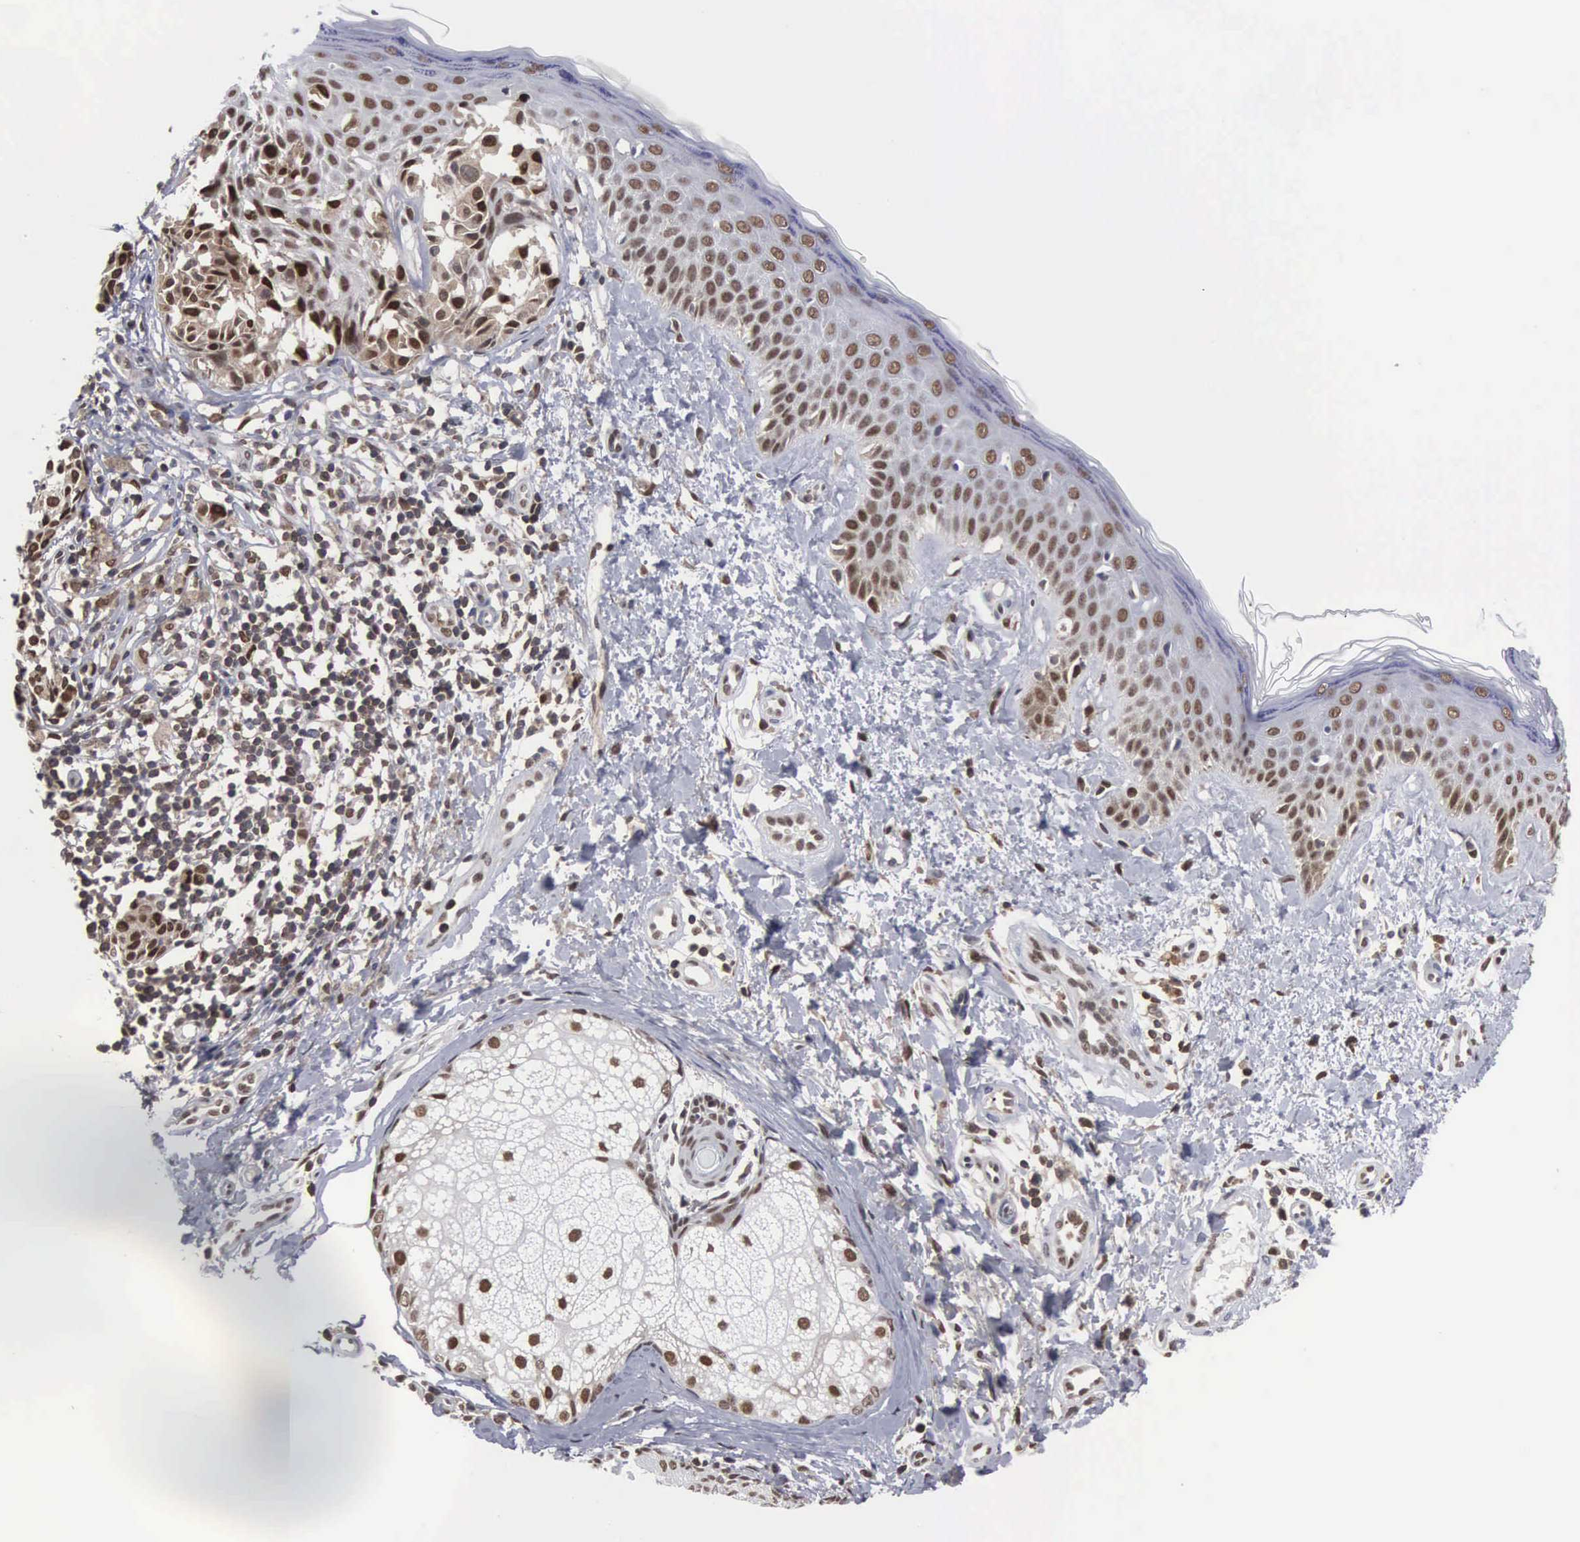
{"staining": {"intensity": "moderate", "quantity": "25%-75%", "location": "nuclear"}, "tissue": "melanoma", "cell_type": "Tumor cells", "image_type": "cancer", "snomed": [{"axis": "morphology", "description": "Malignant melanoma, NOS"}, {"axis": "topography", "description": "Skin"}], "caption": "An IHC photomicrograph of neoplastic tissue is shown. Protein staining in brown highlights moderate nuclear positivity in melanoma within tumor cells. (Brightfield microscopy of DAB IHC at high magnification).", "gene": "TRMT5", "patient": {"sex": "male", "age": 49}}